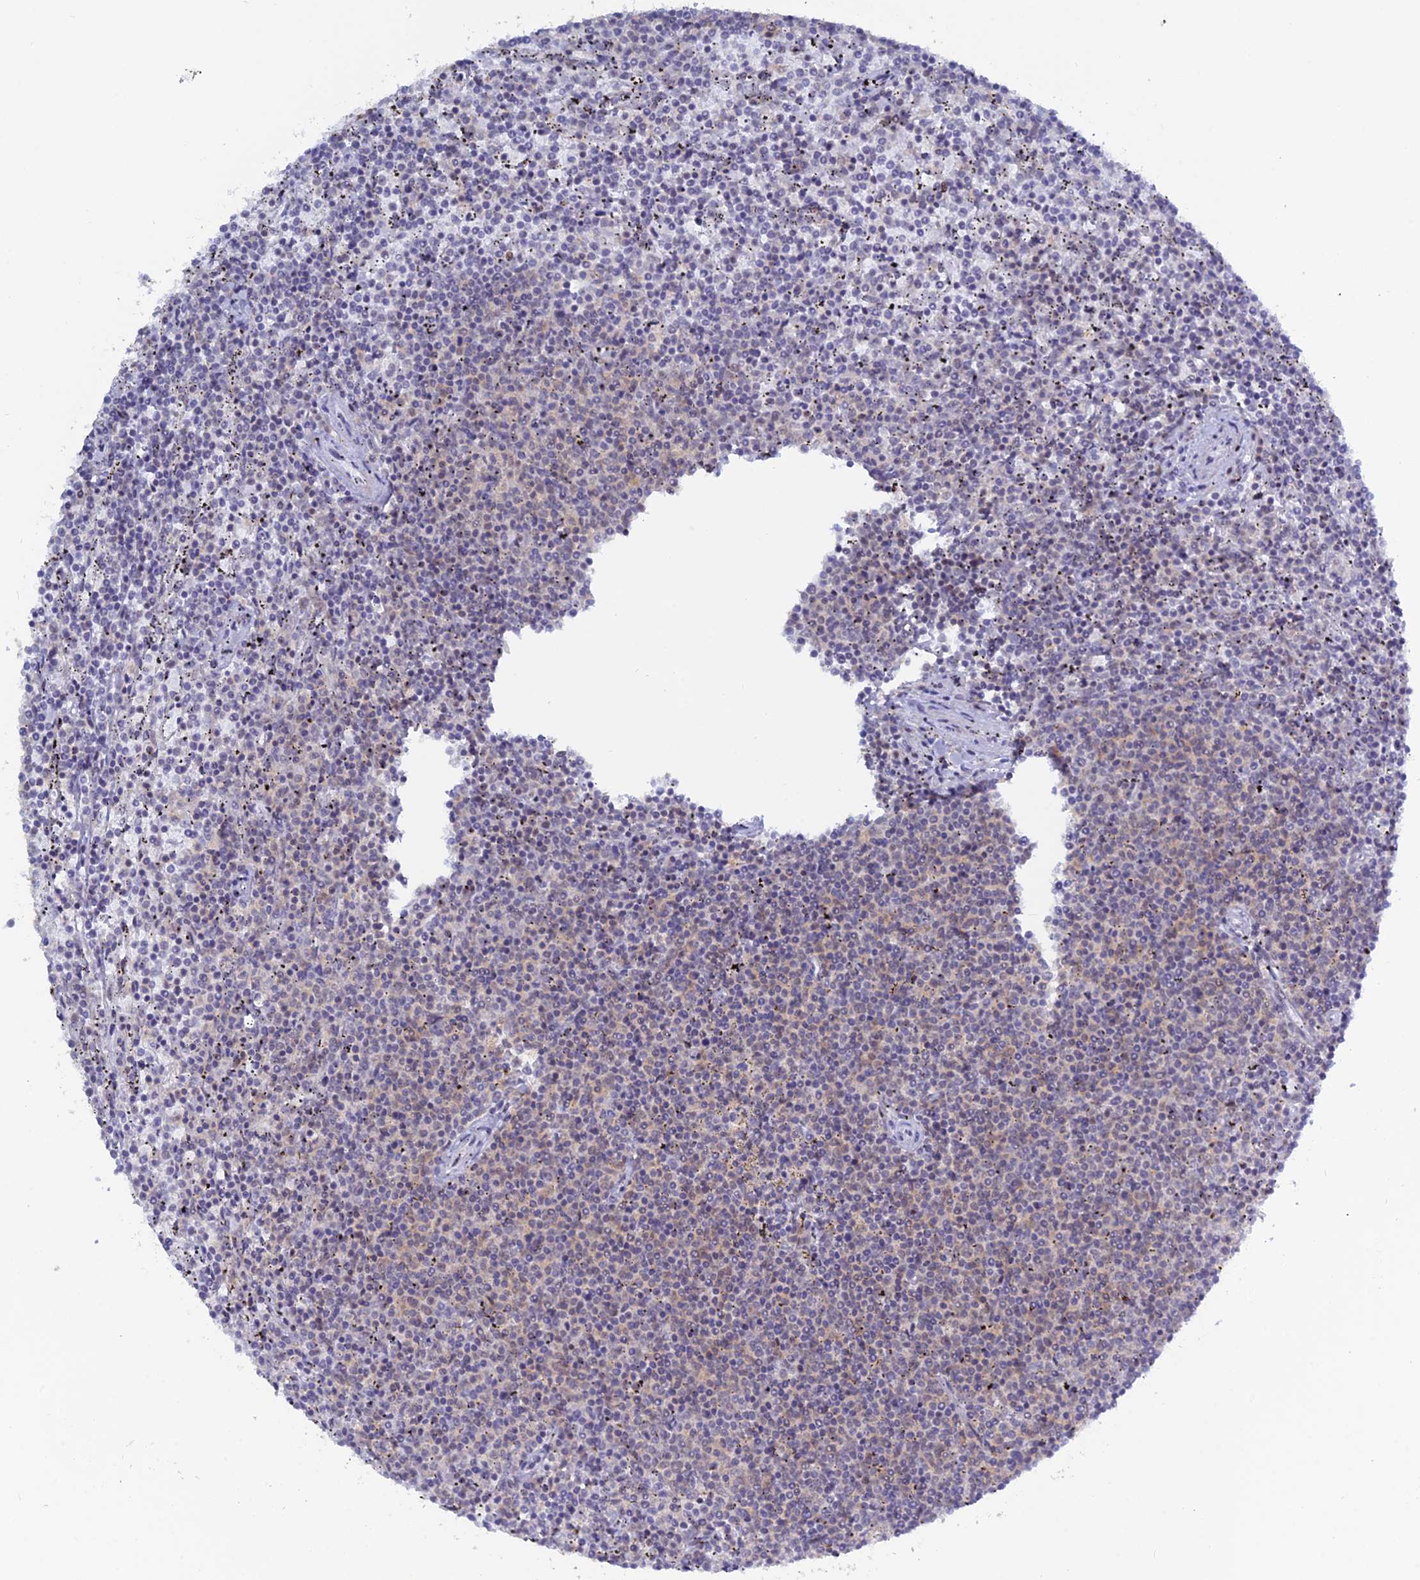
{"staining": {"intensity": "negative", "quantity": "none", "location": "none"}, "tissue": "lymphoma", "cell_type": "Tumor cells", "image_type": "cancer", "snomed": [{"axis": "morphology", "description": "Malignant lymphoma, non-Hodgkin's type, Low grade"}, {"axis": "topography", "description": "Spleen"}], "caption": "Immunohistochemical staining of lymphoma displays no significant staining in tumor cells. (Stains: DAB (3,3'-diaminobenzidine) immunohistochemistry with hematoxylin counter stain, Microscopy: brightfield microscopy at high magnification).", "gene": "NOL4L", "patient": {"sex": "female", "age": 50}}